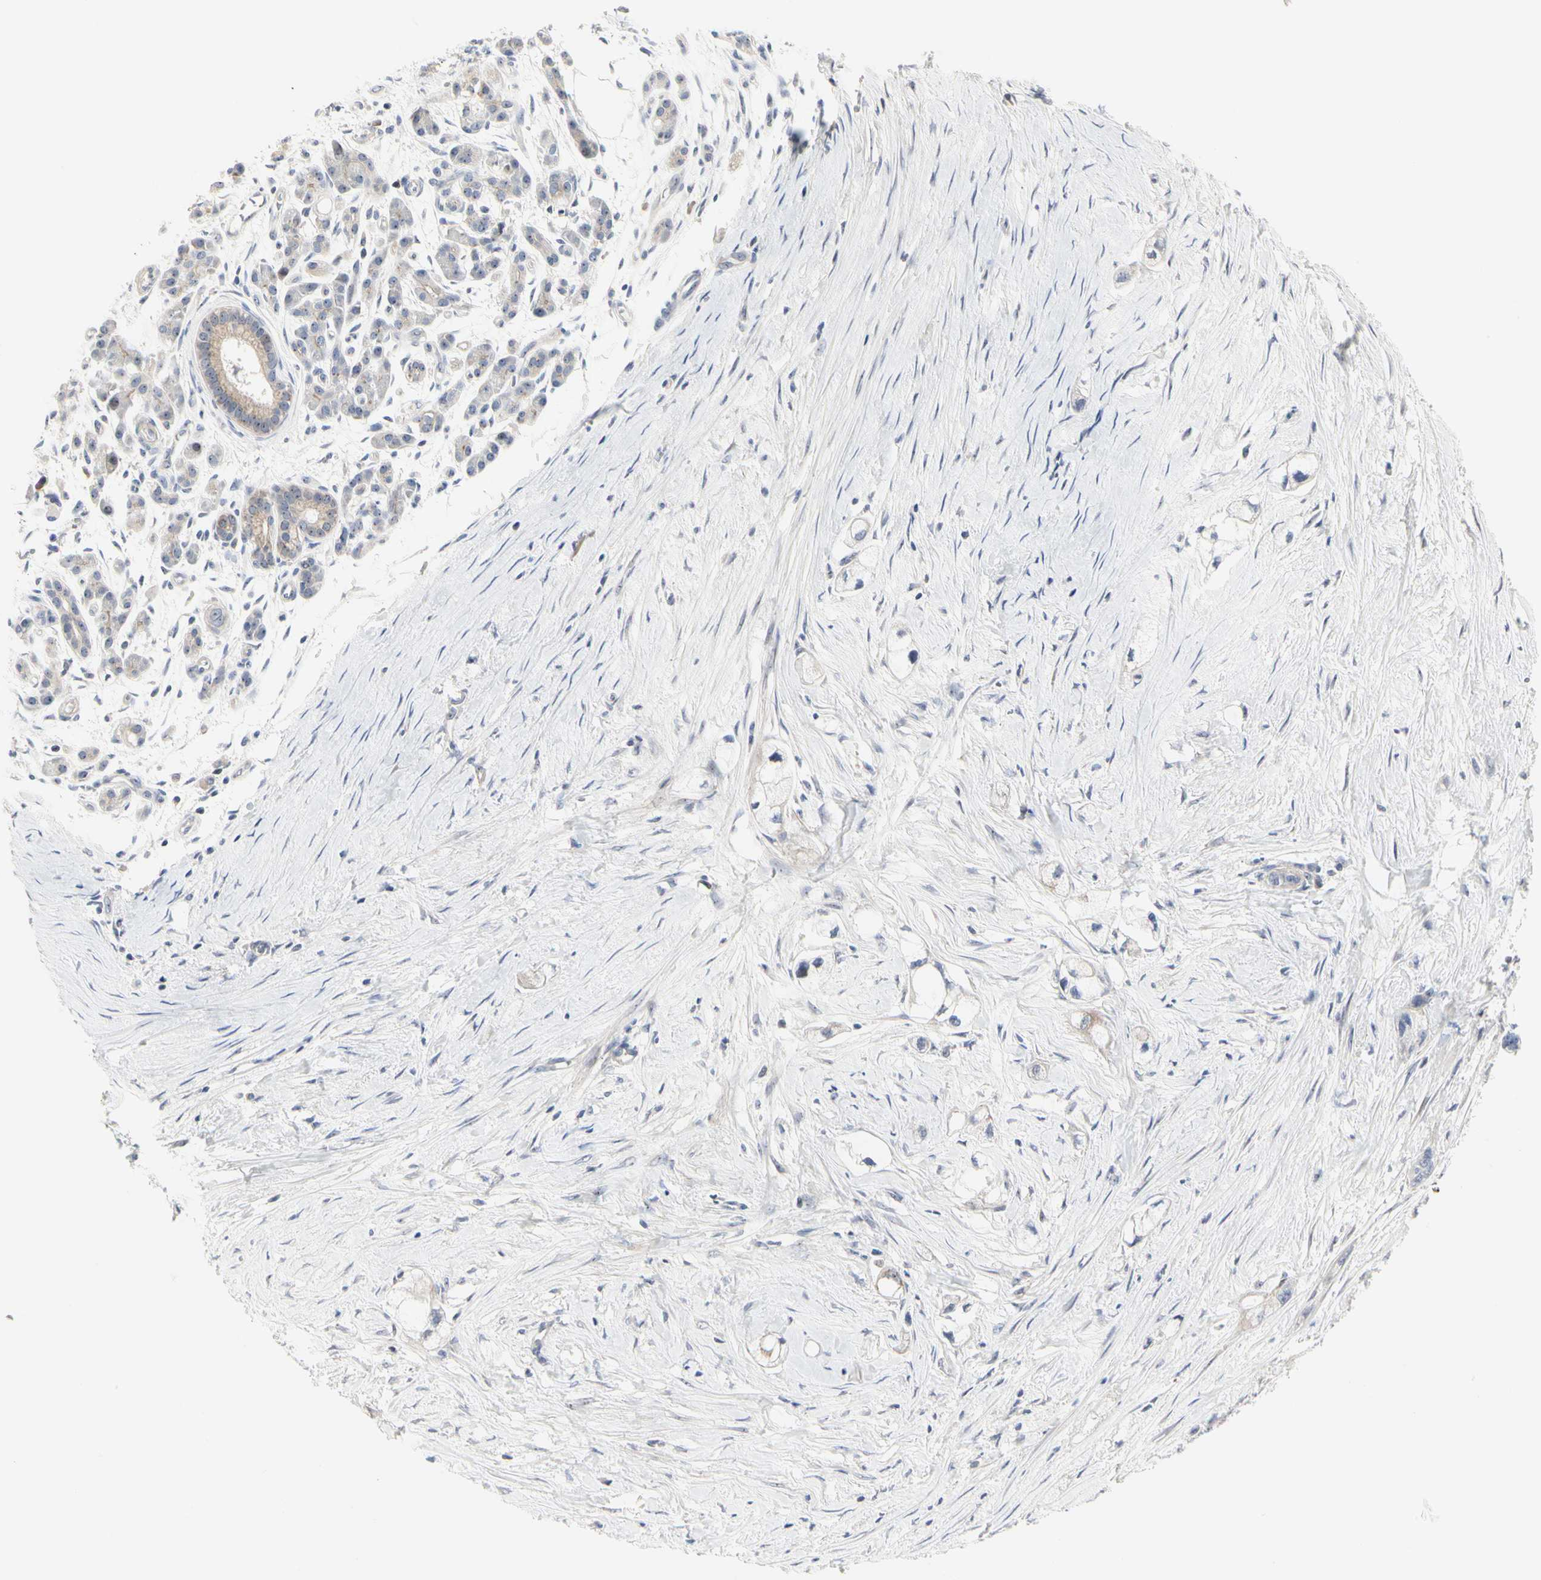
{"staining": {"intensity": "weak", "quantity": "25%-75%", "location": "cytoplasmic/membranous"}, "tissue": "pancreatic cancer", "cell_type": "Tumor cells", "image_type": "cancer", "snomed": [{"axis": "morphology", "description": "Adenocarcinoma, NOS"}, {"axis": "topography", "description": "Pancreas"}], "caption": "Protein expression analysis of human adenocarcinoma (pancreatic) reveals weak cytoplasmic/membranous expression in approximately 25%-75% of tumor cells. The protein is stained brown, and the nuclei are stained in blue (DAB (3,3'-diaminobenzidine) IHC with brightfield microscopy, high magnification).", "gene": "SHANK2", "patient": {"sex": "male", "age": 74}}